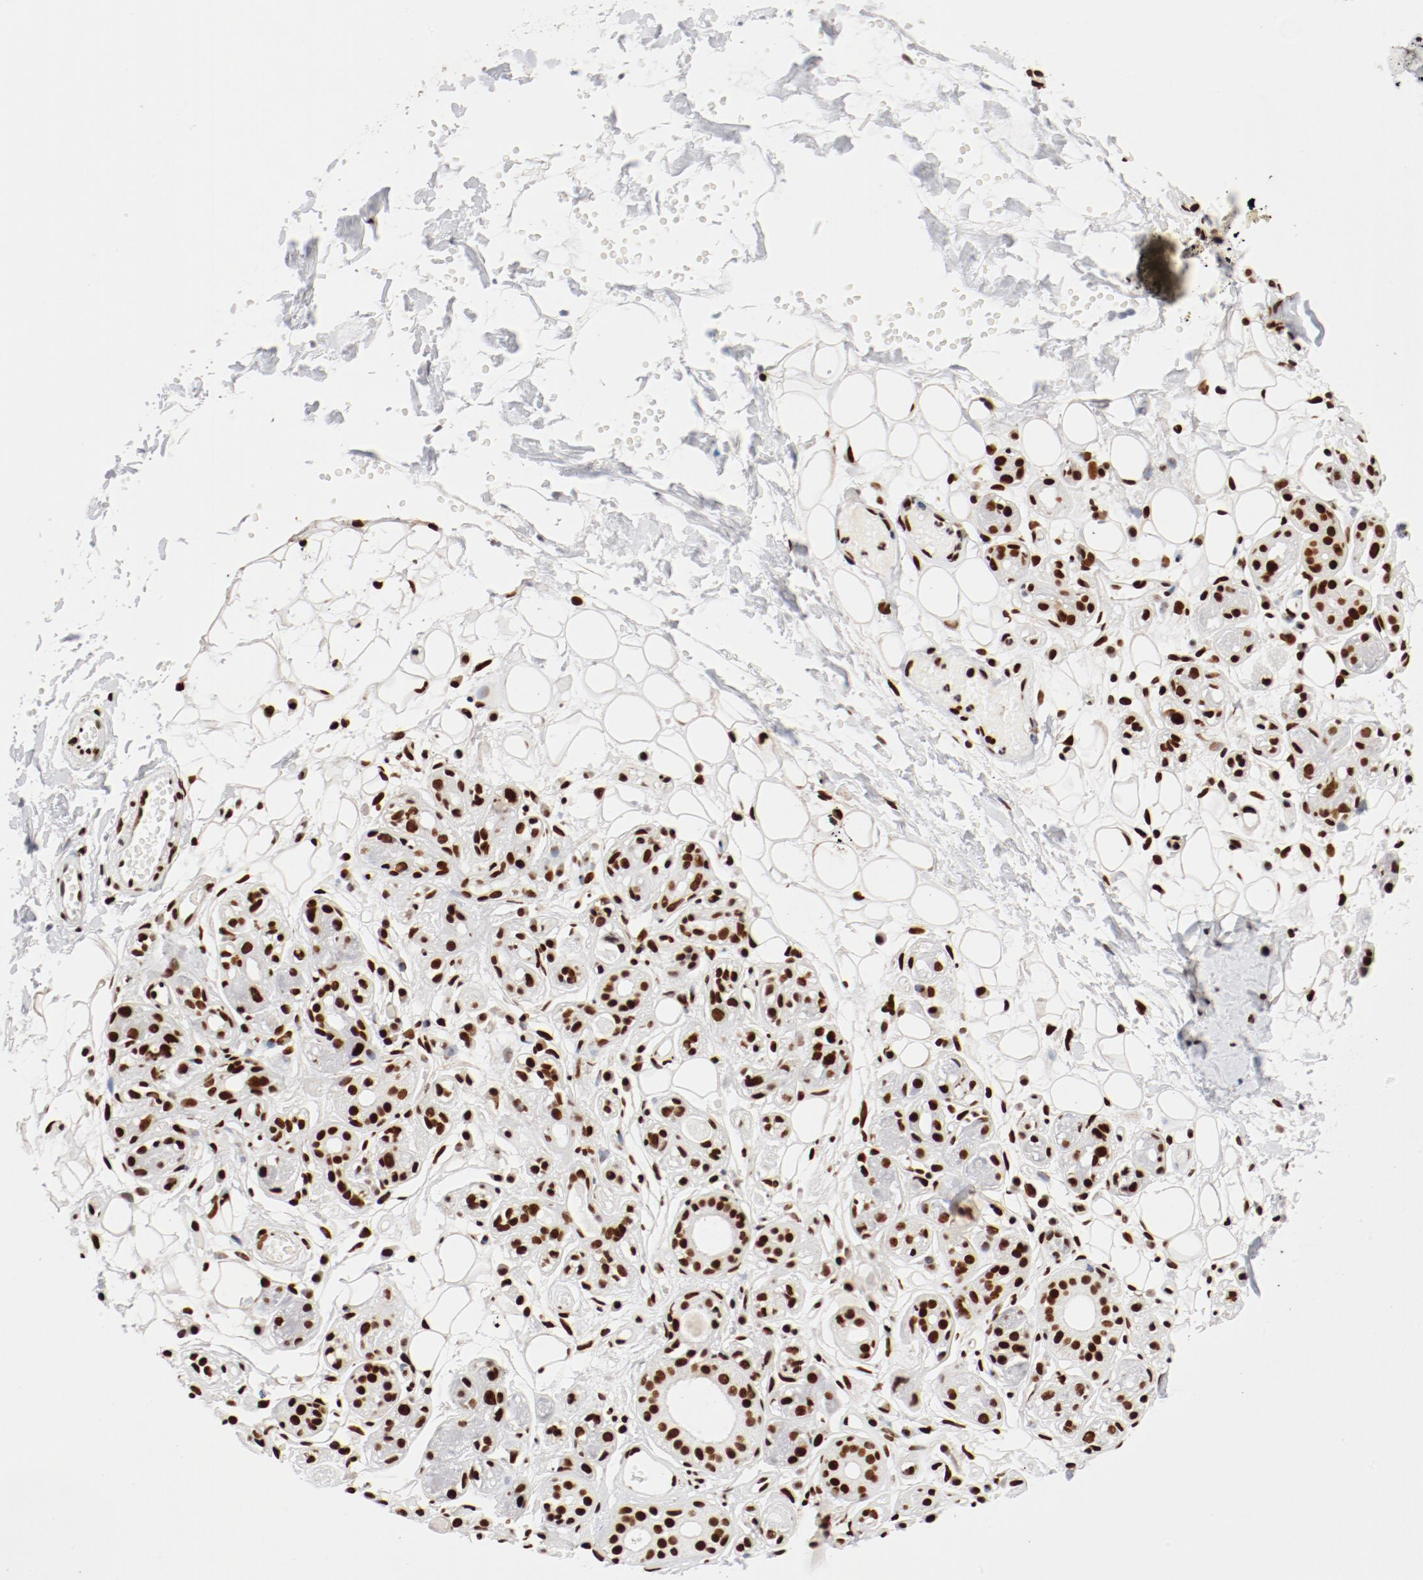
{"staining": {"intensity": "strong", "quantity": ">75%", "location": "nuclear"}, "tissue": "salivary gland", "cell_type": "Glandular cells", "image_type": "normal", "snomed": [{"axis": "morphology", "description": "Normal tissue, NOS"}, {"axis": "topography", "description": "Salivary gland"}], "caption": "Immunohistochemical staining of unremarkable human salivary gland displays high levels of strong nuclear positivity in approximately >75% of glandular cells.", "gene": "CTBP1", "patient": {"sex": "male", "age": 54}}